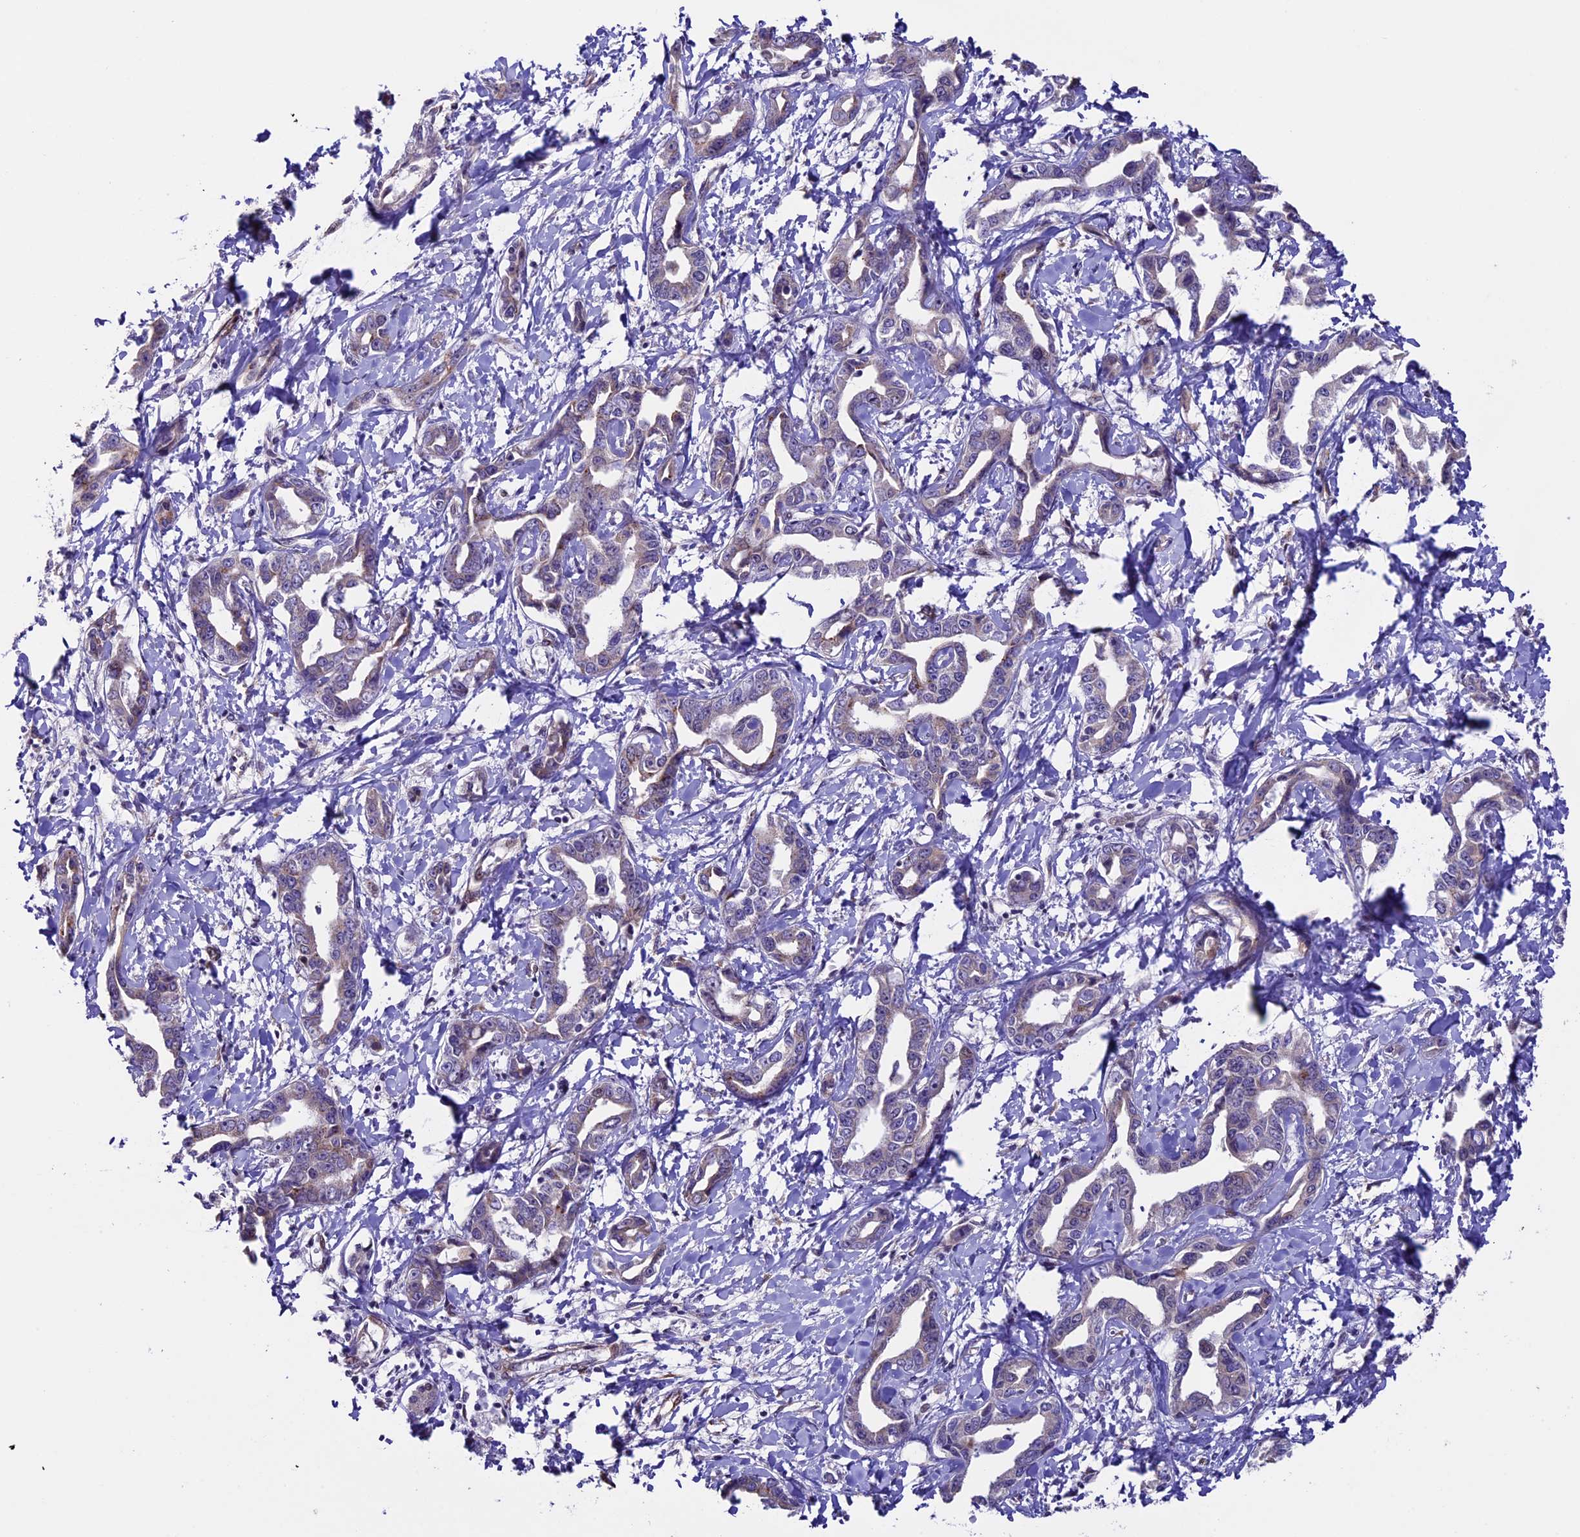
{"staining": {"intensity": "weak", "quantity": "<25%", "location": "cytoplasmic/membranous"}, "tissue": "liver cancer", "cell_type": "Tumor cells", "image_type": "cancer", "snomed": [{"axis": "morphology", "description": "Cholangiocarcinoma"}, {"axis": "topography", "description": "Liver"}], "caption": "Micrograph shows no protein positivity in tumor cells of liver cancer tissue.", "gene": "TMEM171", "patient": {"sex": "male", "age": 59}}